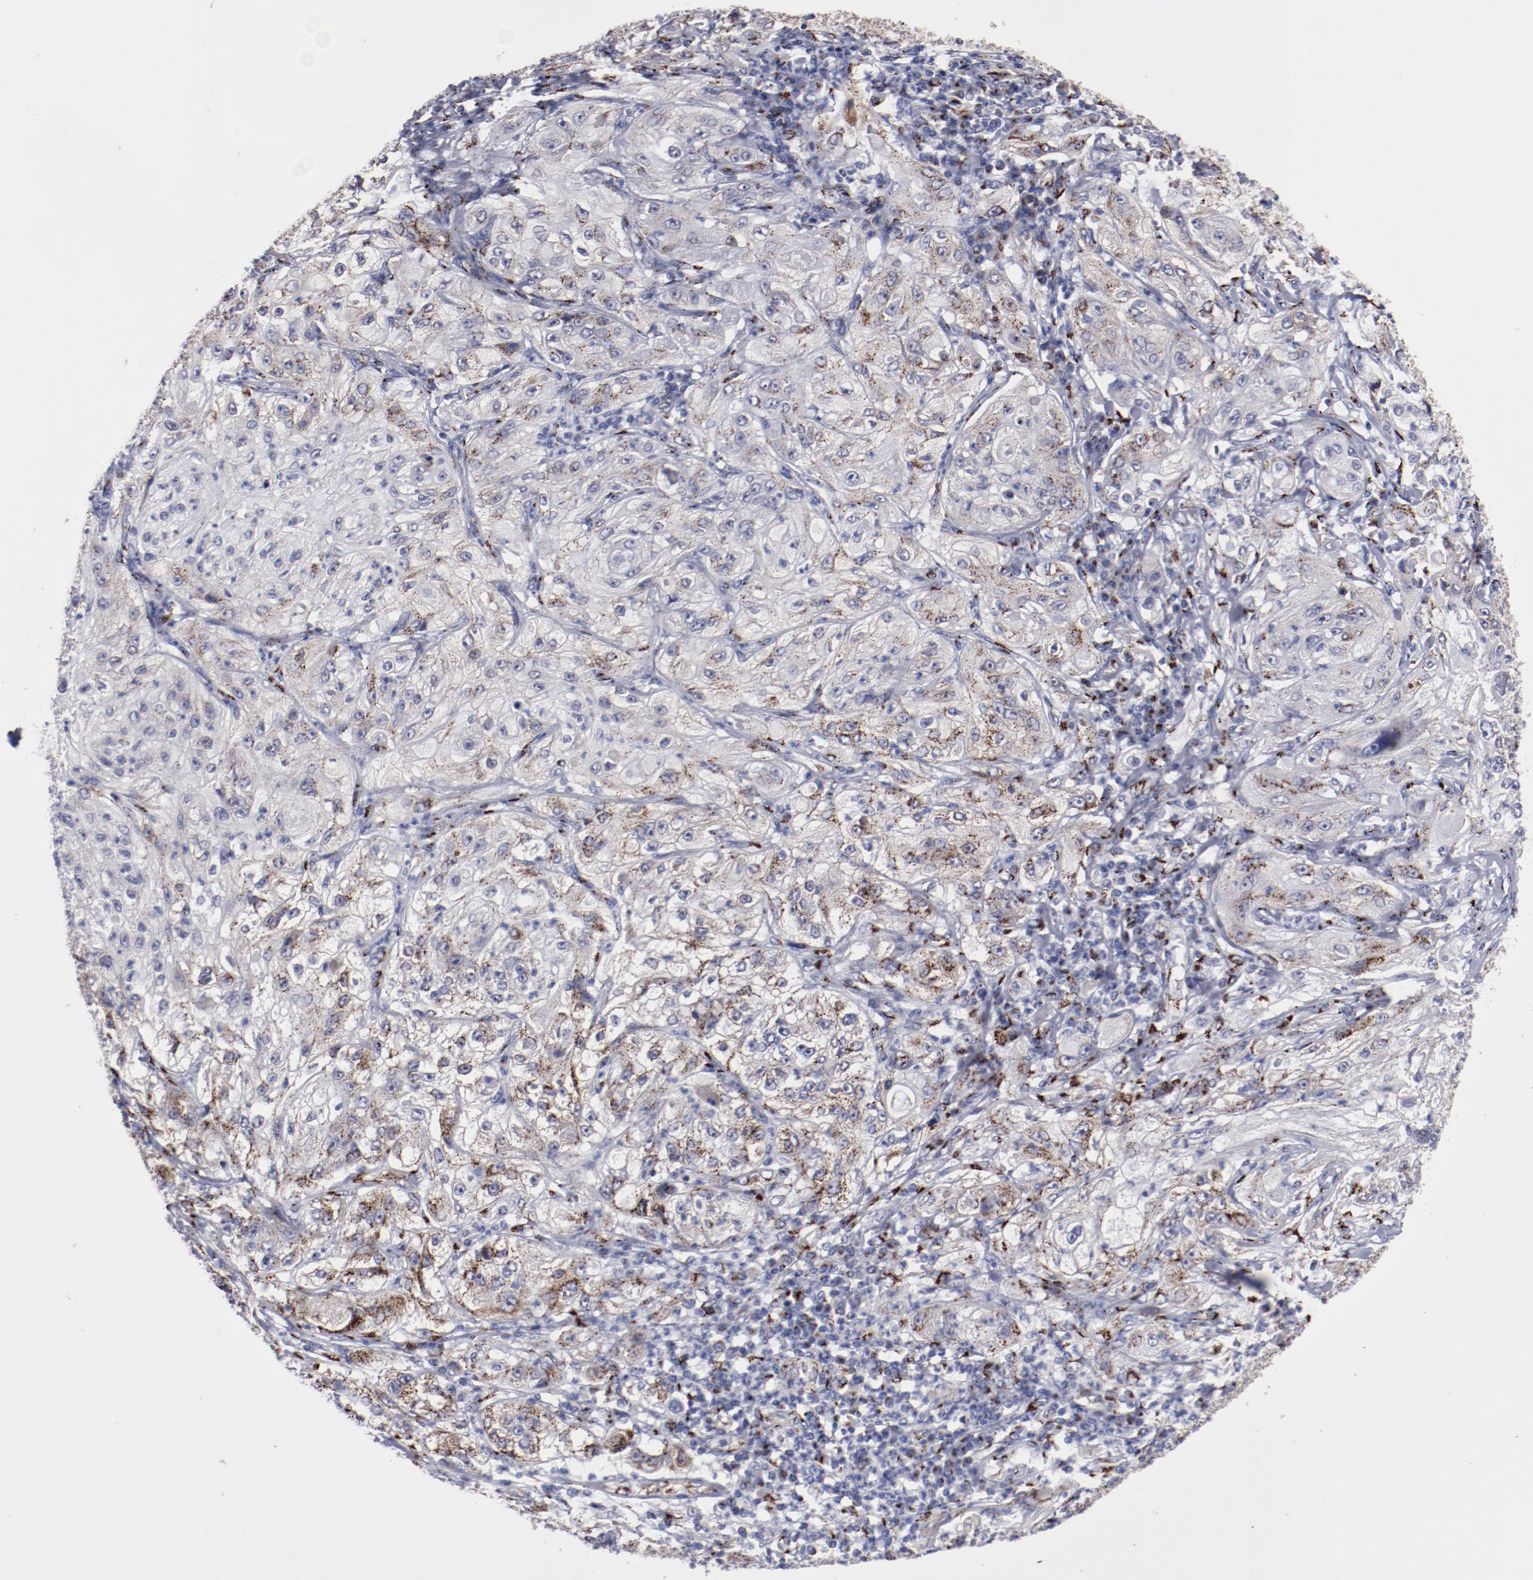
{"staining": {"intensity": "strong", "quantity": "25%-75%", "location": "cytoplasmic/membranous"}, "tissue": "lung cancer", "cell_type": "Tumor cells", "image_type": "cancer", "snomed": [{"axis": "morphology", "description": "Inflammation, NOS"}, {"axis": "morphology", "description": "Squamous cell carcinoma, NOS"}, {"axis": "topography", "description": "Lymph node"}, {"axis": "topography", "description": "Soft tissue"}, {"axis": "topography", "description": "Lung"}], "caption": "Immunohistochemical staining of lung cancer (squamous cell carcinoma) demonstrates strong cytoplasmic/membranous protein positivity in approximately 25%-75% of tumor cells.", "gene": "GOLIM4", "patient": {"sex": "male", "age": 66}}